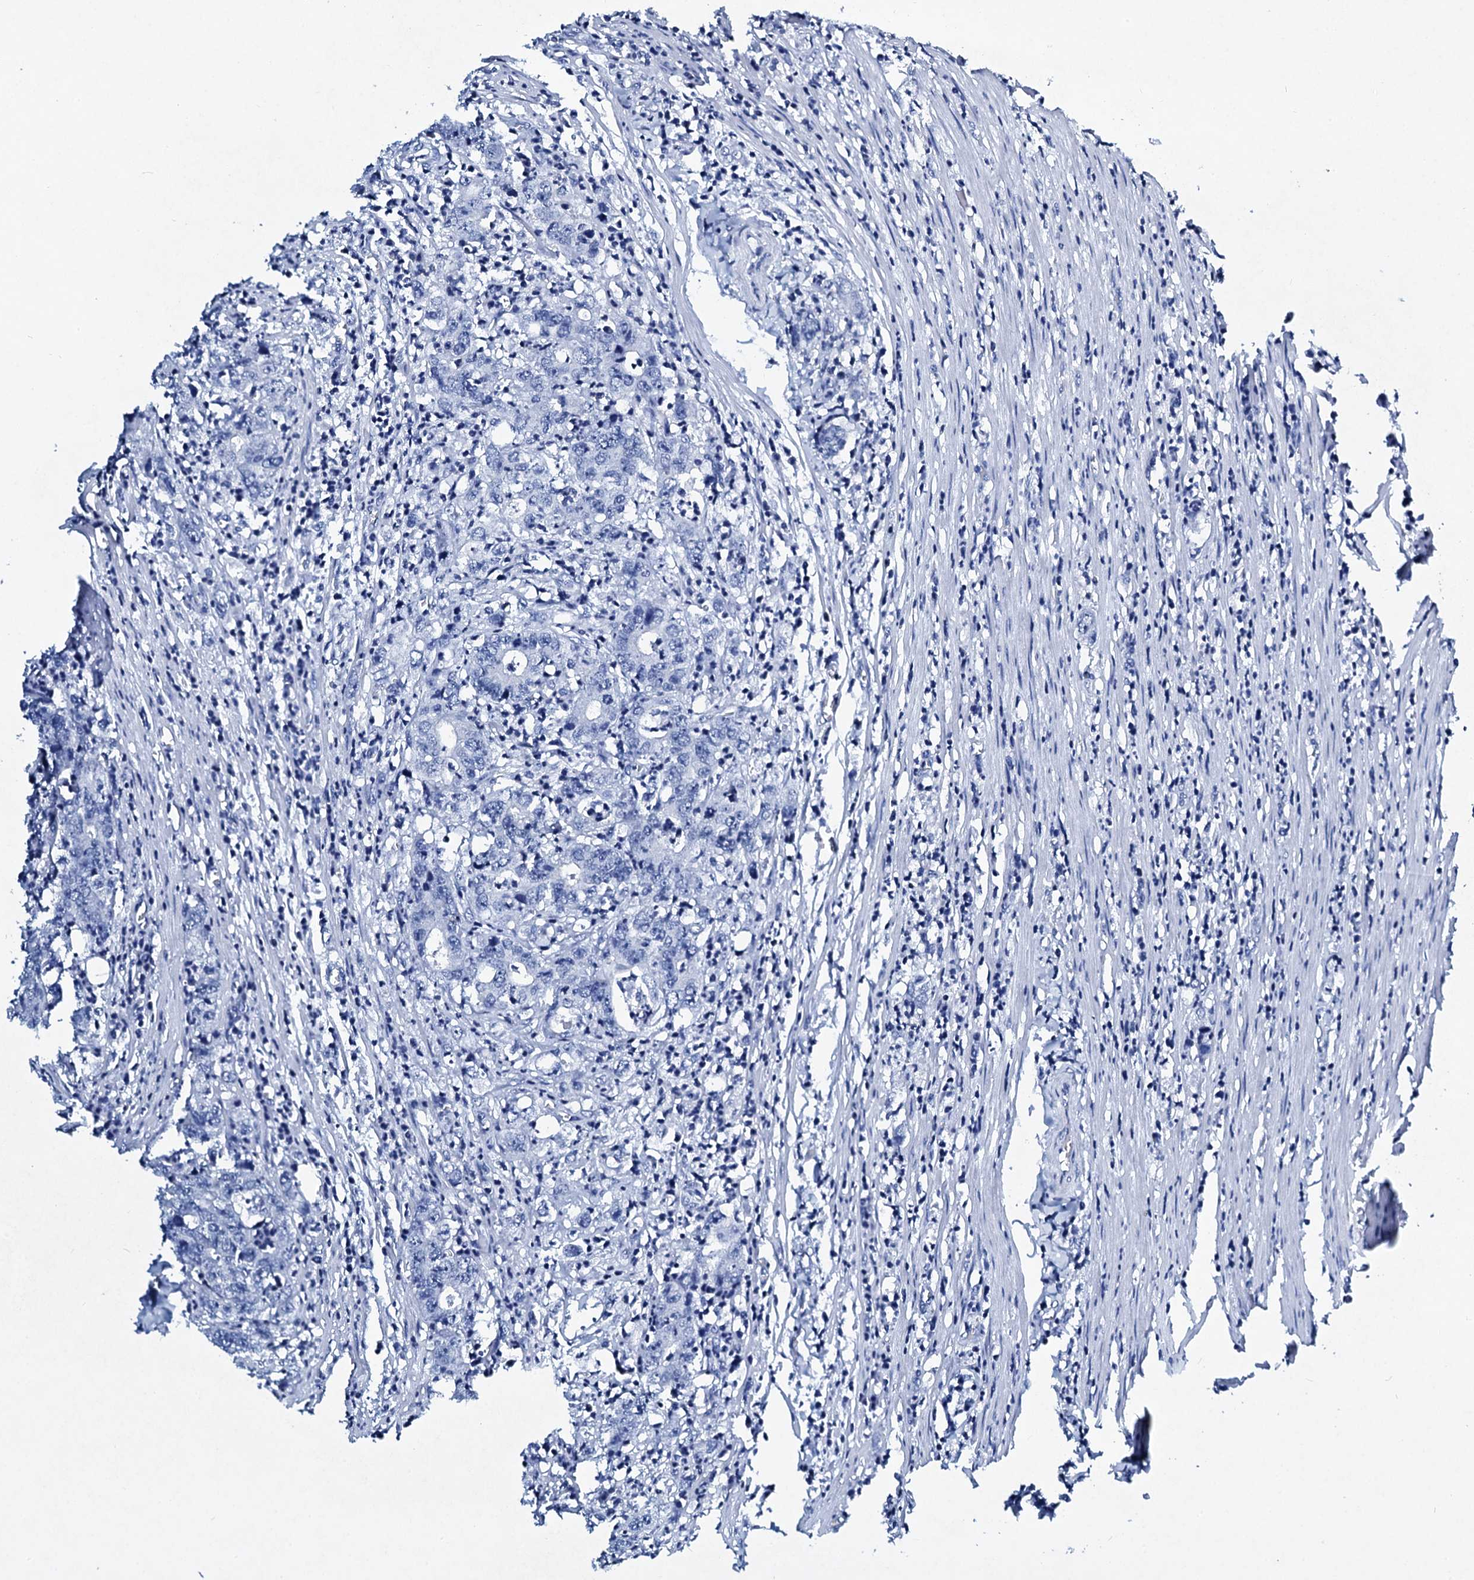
{"staining": {"intensity": "negative", "quantity": "none", "location": "none"}, "tissue": "colorectal cancer", "cell_type": "Tumor cells", "image_type": "cancer", "snomed": [{"axis": "morphology", "description": "Adenocarcinoma, NOS"}, {"axis": "topography", "description": "Colon"}], "caption": "Colorectal cancer was stained to show a protein in brown. There is no significant staining in tumor cells. (DAB immunohistochemistry with hematoxylin counter stain).", "gene": "TPGS2", "patient": {"sex": "female", "age": 75}}